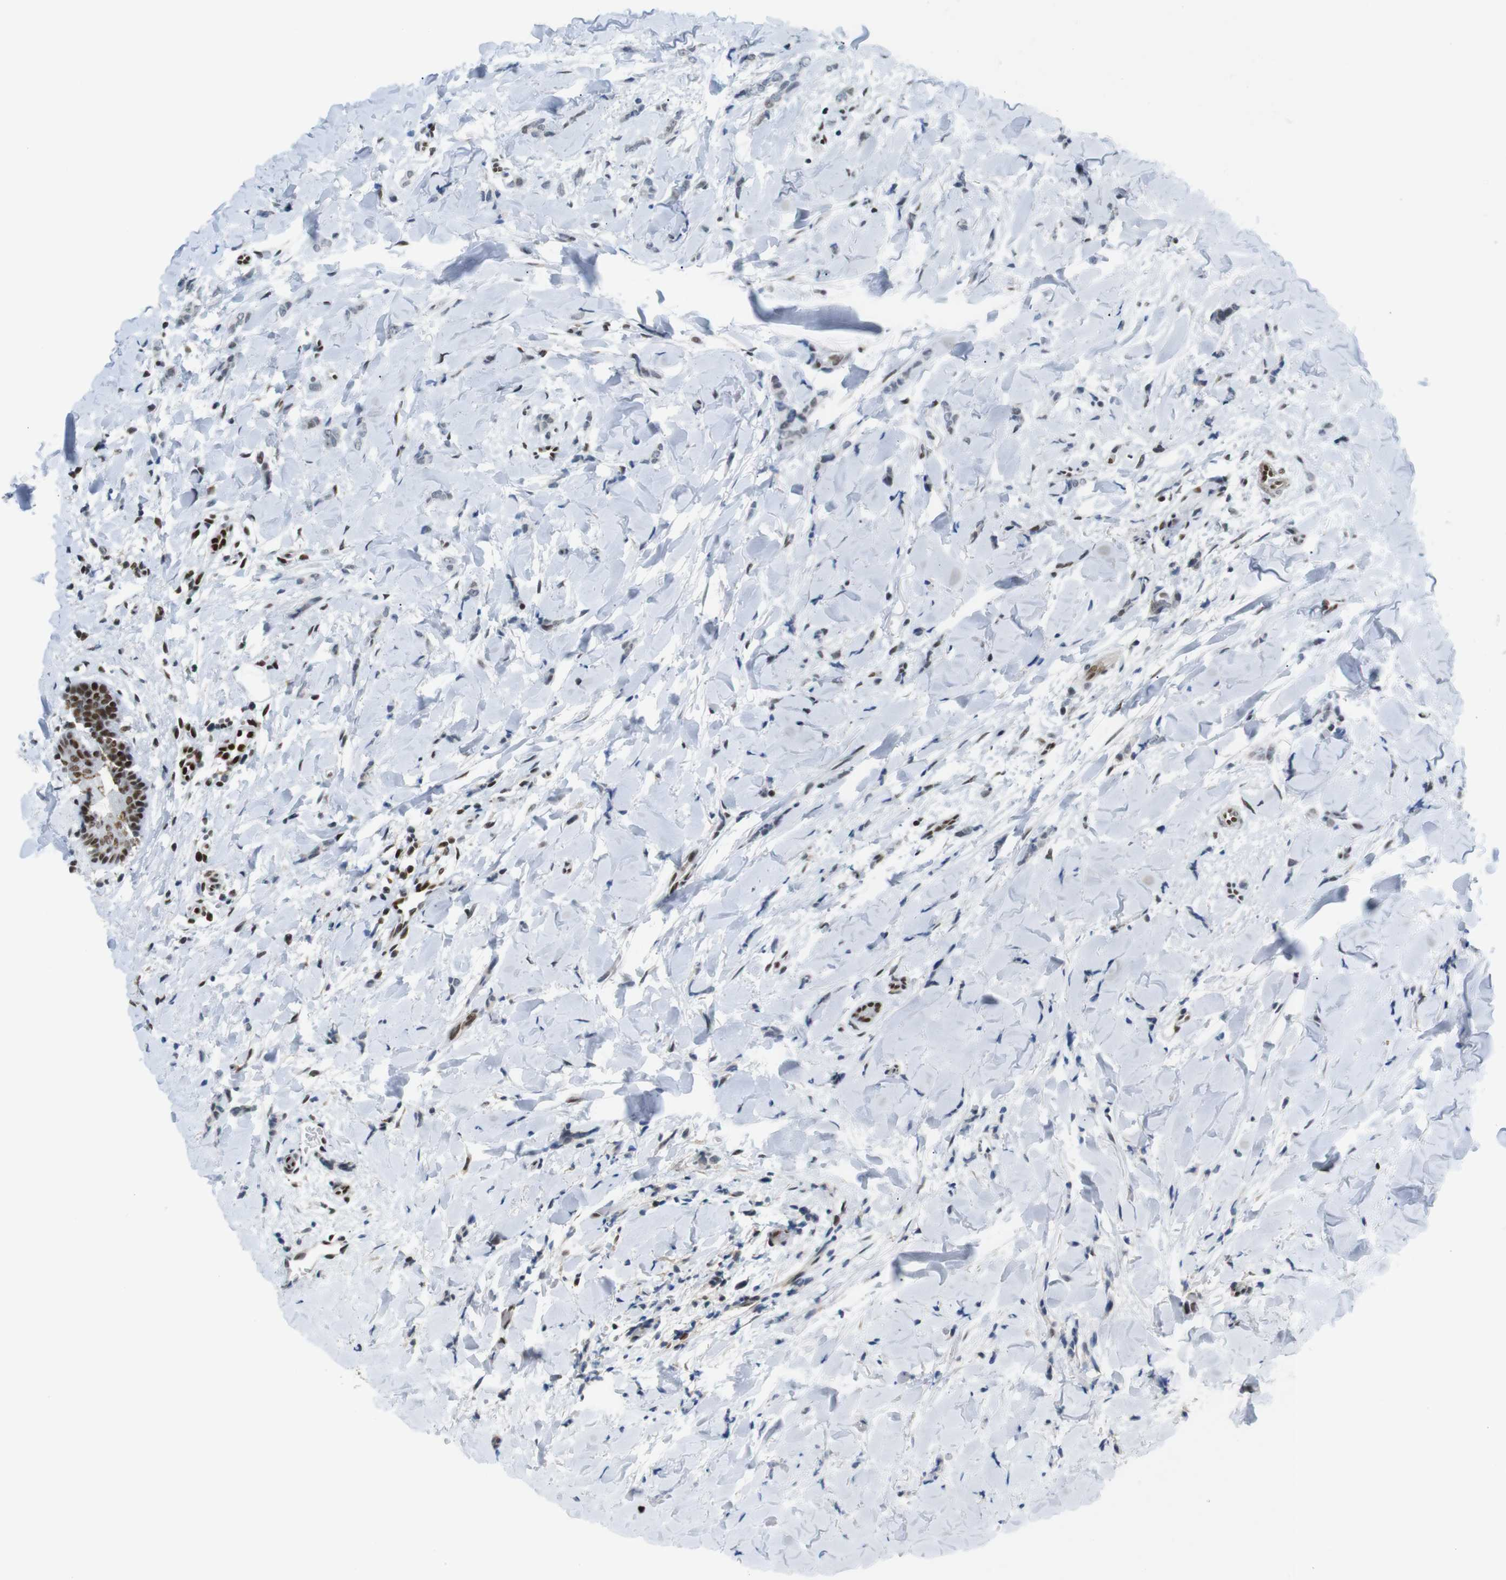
{"staining": {"intensity": "weak", "quantity": "<25%", "location": "nuclear"}, "tissue": "breast cancer", "cell_type": "Tumor cells", "image_type": "cancer", "snomed": [{"axis": "morphology", "description": "Lobular carcinoma"}, {"axis": "topography", "description": "Skin"}, {"axis": "topography", "description": "Breast"}], "caption": "The IHC image has no significant positivity in tumor cells of lobular carcinoma (breast) tissue.", "gene": "RIOX2", "patient": {"sex": "female", "age": 46}}